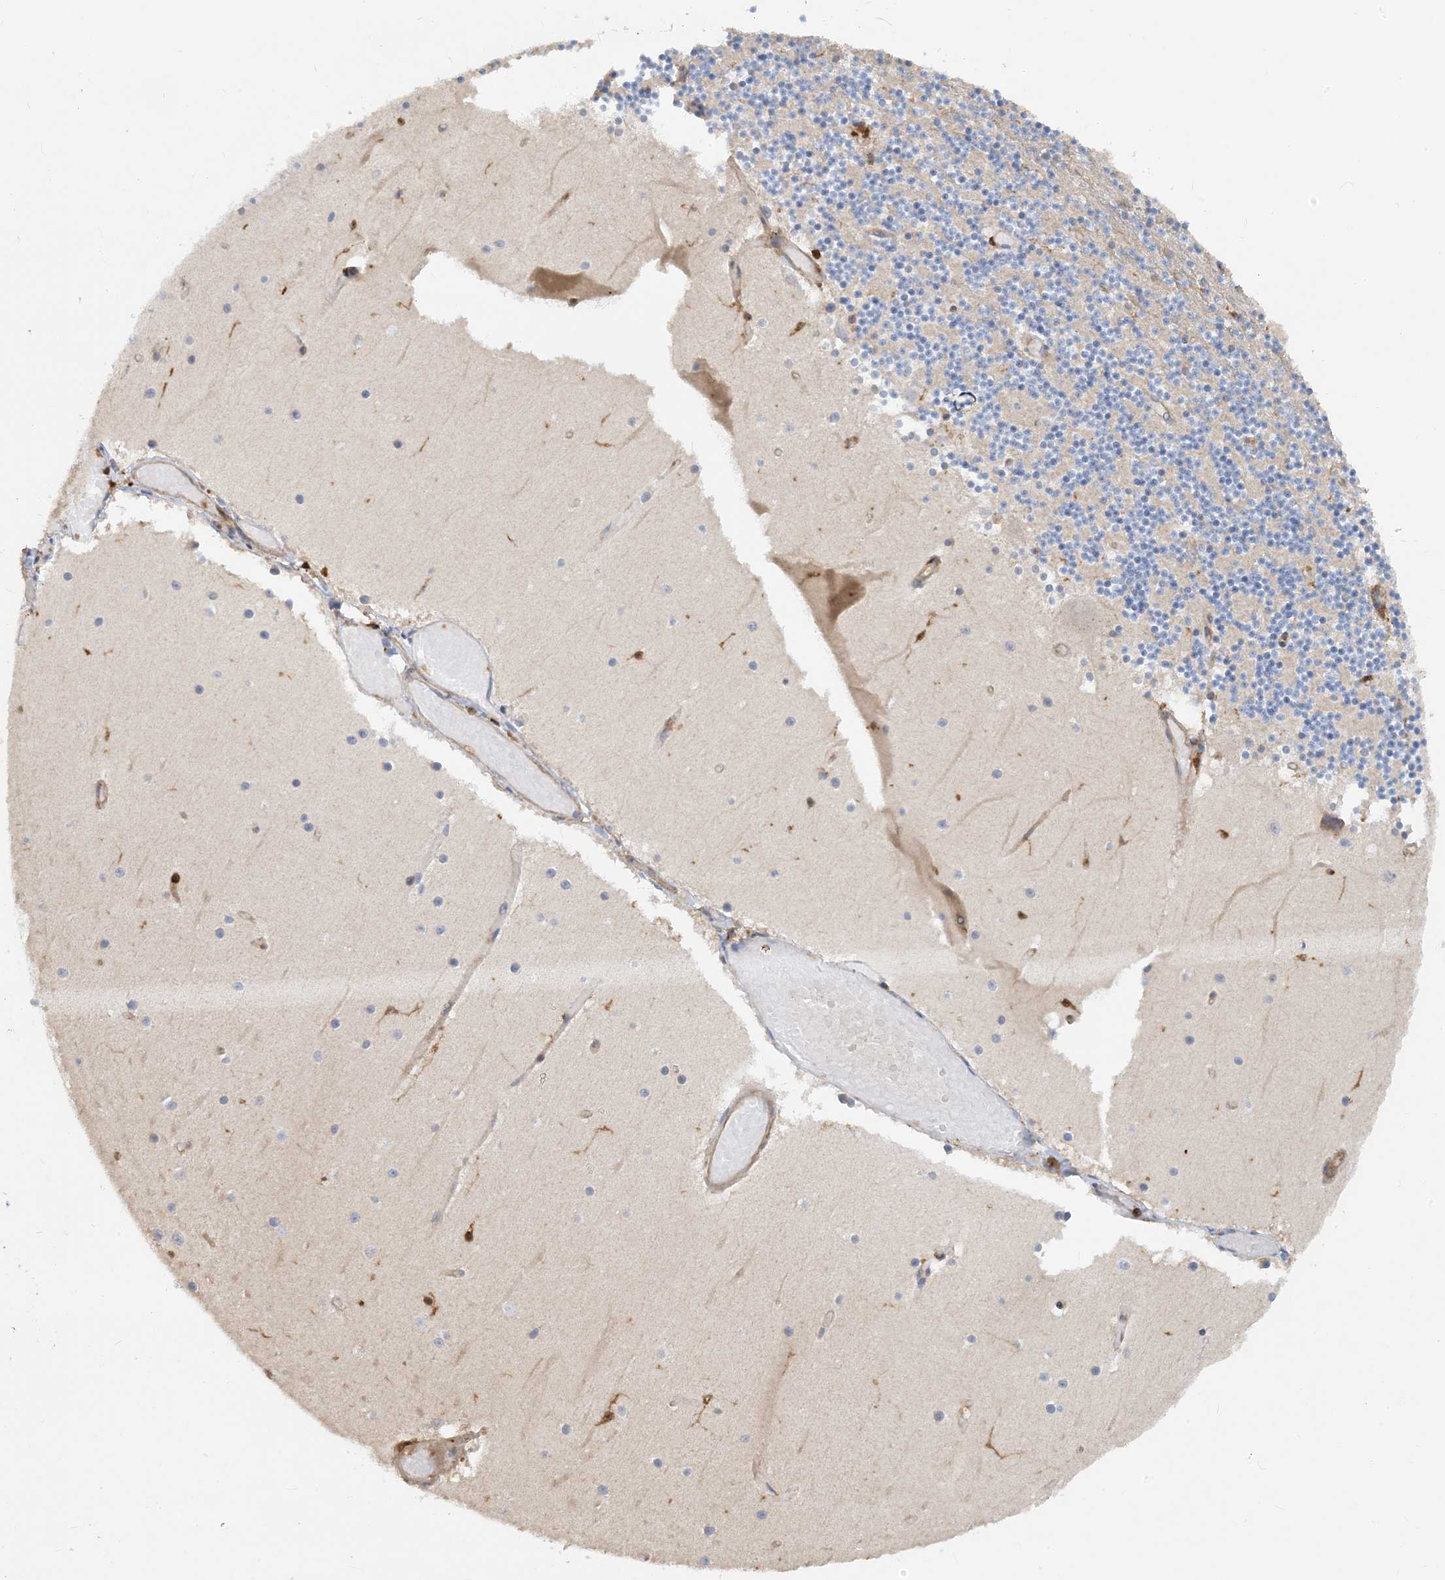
{"staining": {"intensity": "negative", "quantity": "none", "location": "none"}, "tissue": "cerebellum", "cell_type": "Cells in granular layer", "image_type": "normal", "snomed": [{"axis": "morphology", "description": "Normal tissue, NOS"}, {"axis": "topography", "description": "Cerebellum"}], "caption": "Immunohistochemistry (IHC) of normal human cerebellum exhibits no positivity in cells in granular layer. (DAB (3,3'-diaminobenzidine) IHC visualized using brightfield microscopy, high magnification).", "gene": "SFMBT2", "patient": {"sex": "female", "age": 28}}